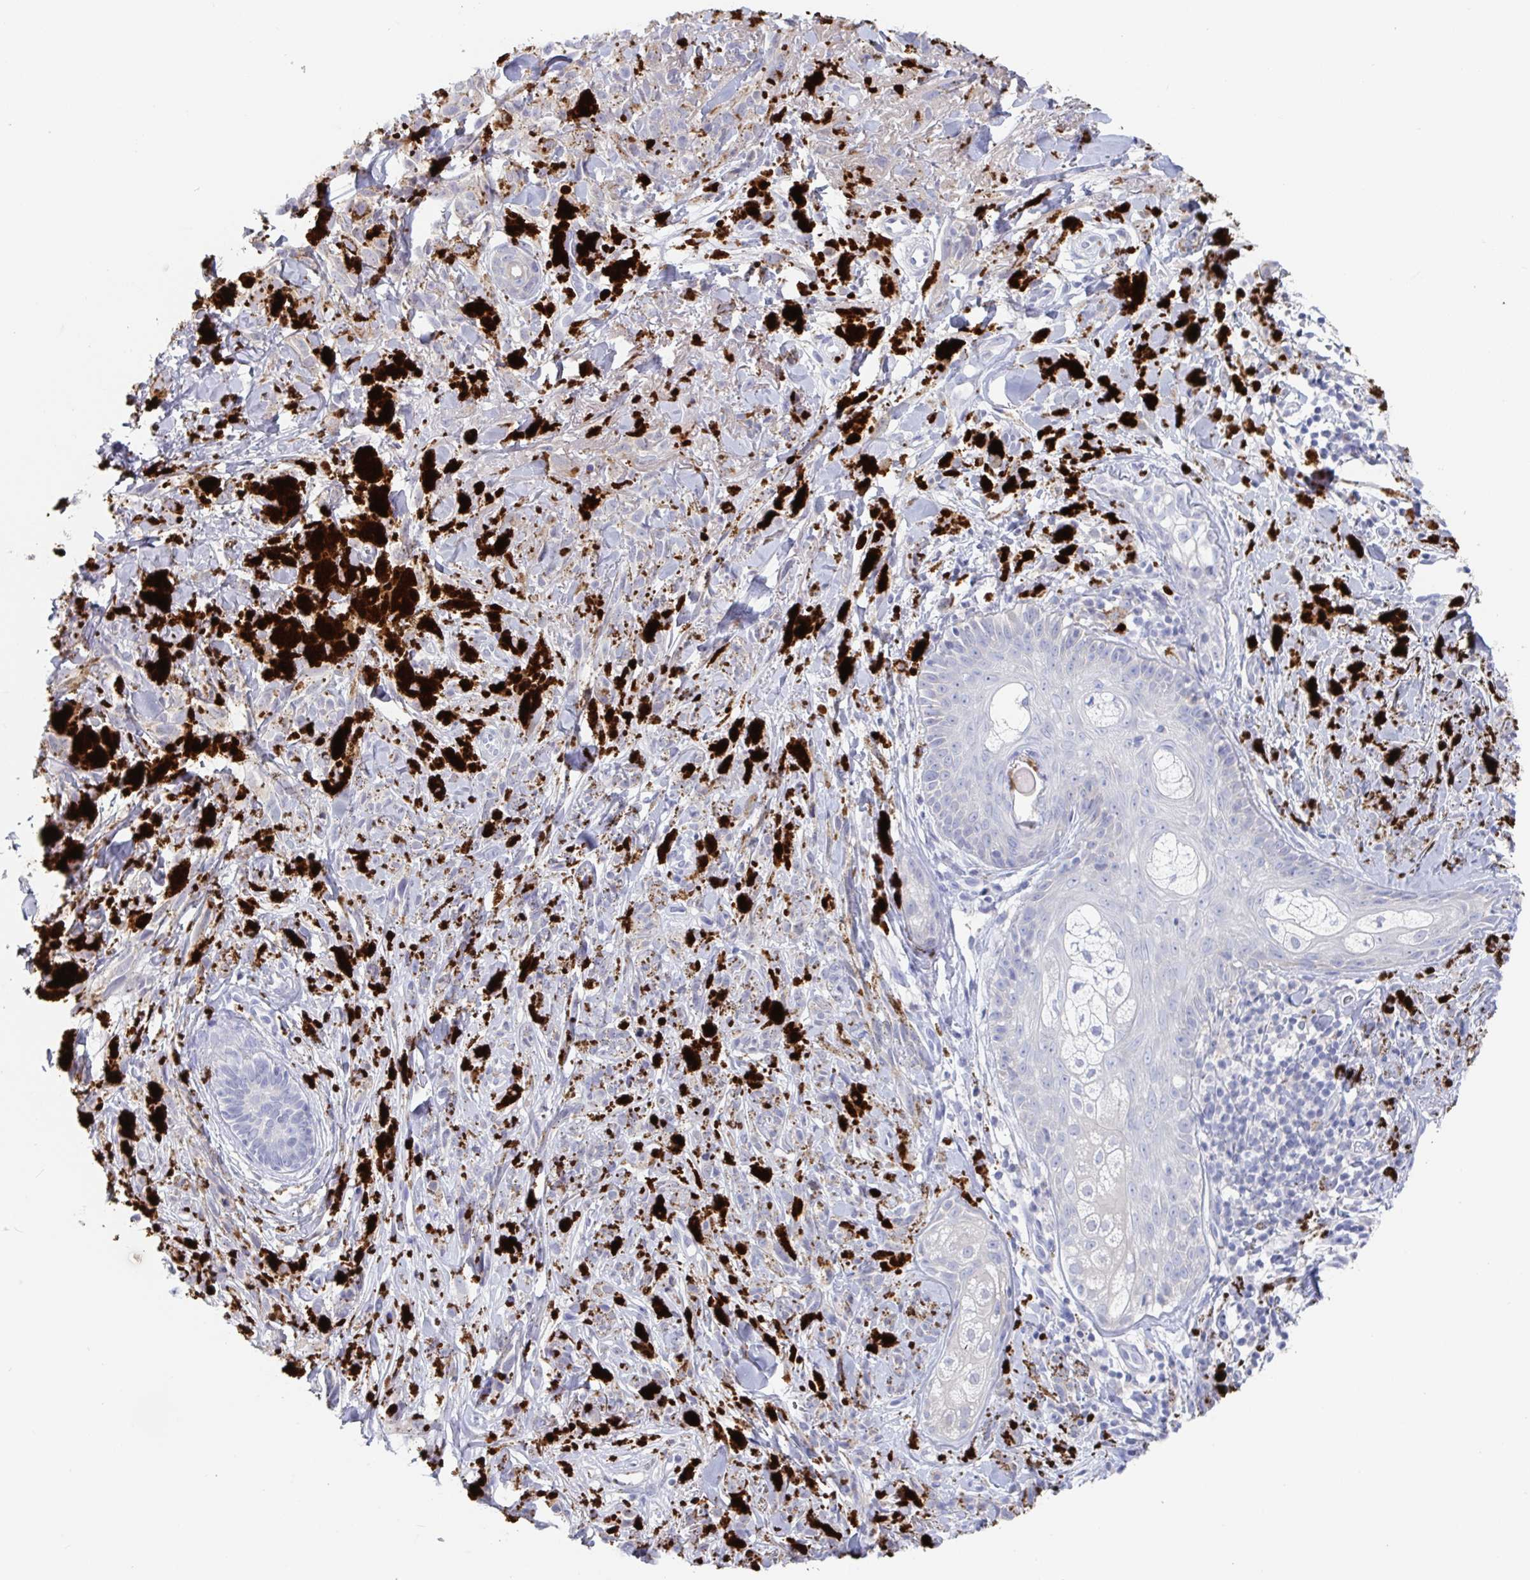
{"staining": {"intensity": "negative", "quantity": "none", "location": "none"}, "tissue": "melanoma", "cell_type": "Tumor cells", "image_type": "cancer", "snomed": [{"axis": "morphology", "description": "Malignant melanoma, NOS"}, {"axis": "topography", "description": "Skin"}], "caption": "This is an immunohistochemistry histopathology image of human malignant melanoma. There is no staining in tumor cells.", "gene": "GPR148", "patient": {"sex": "male", "age": 85}}